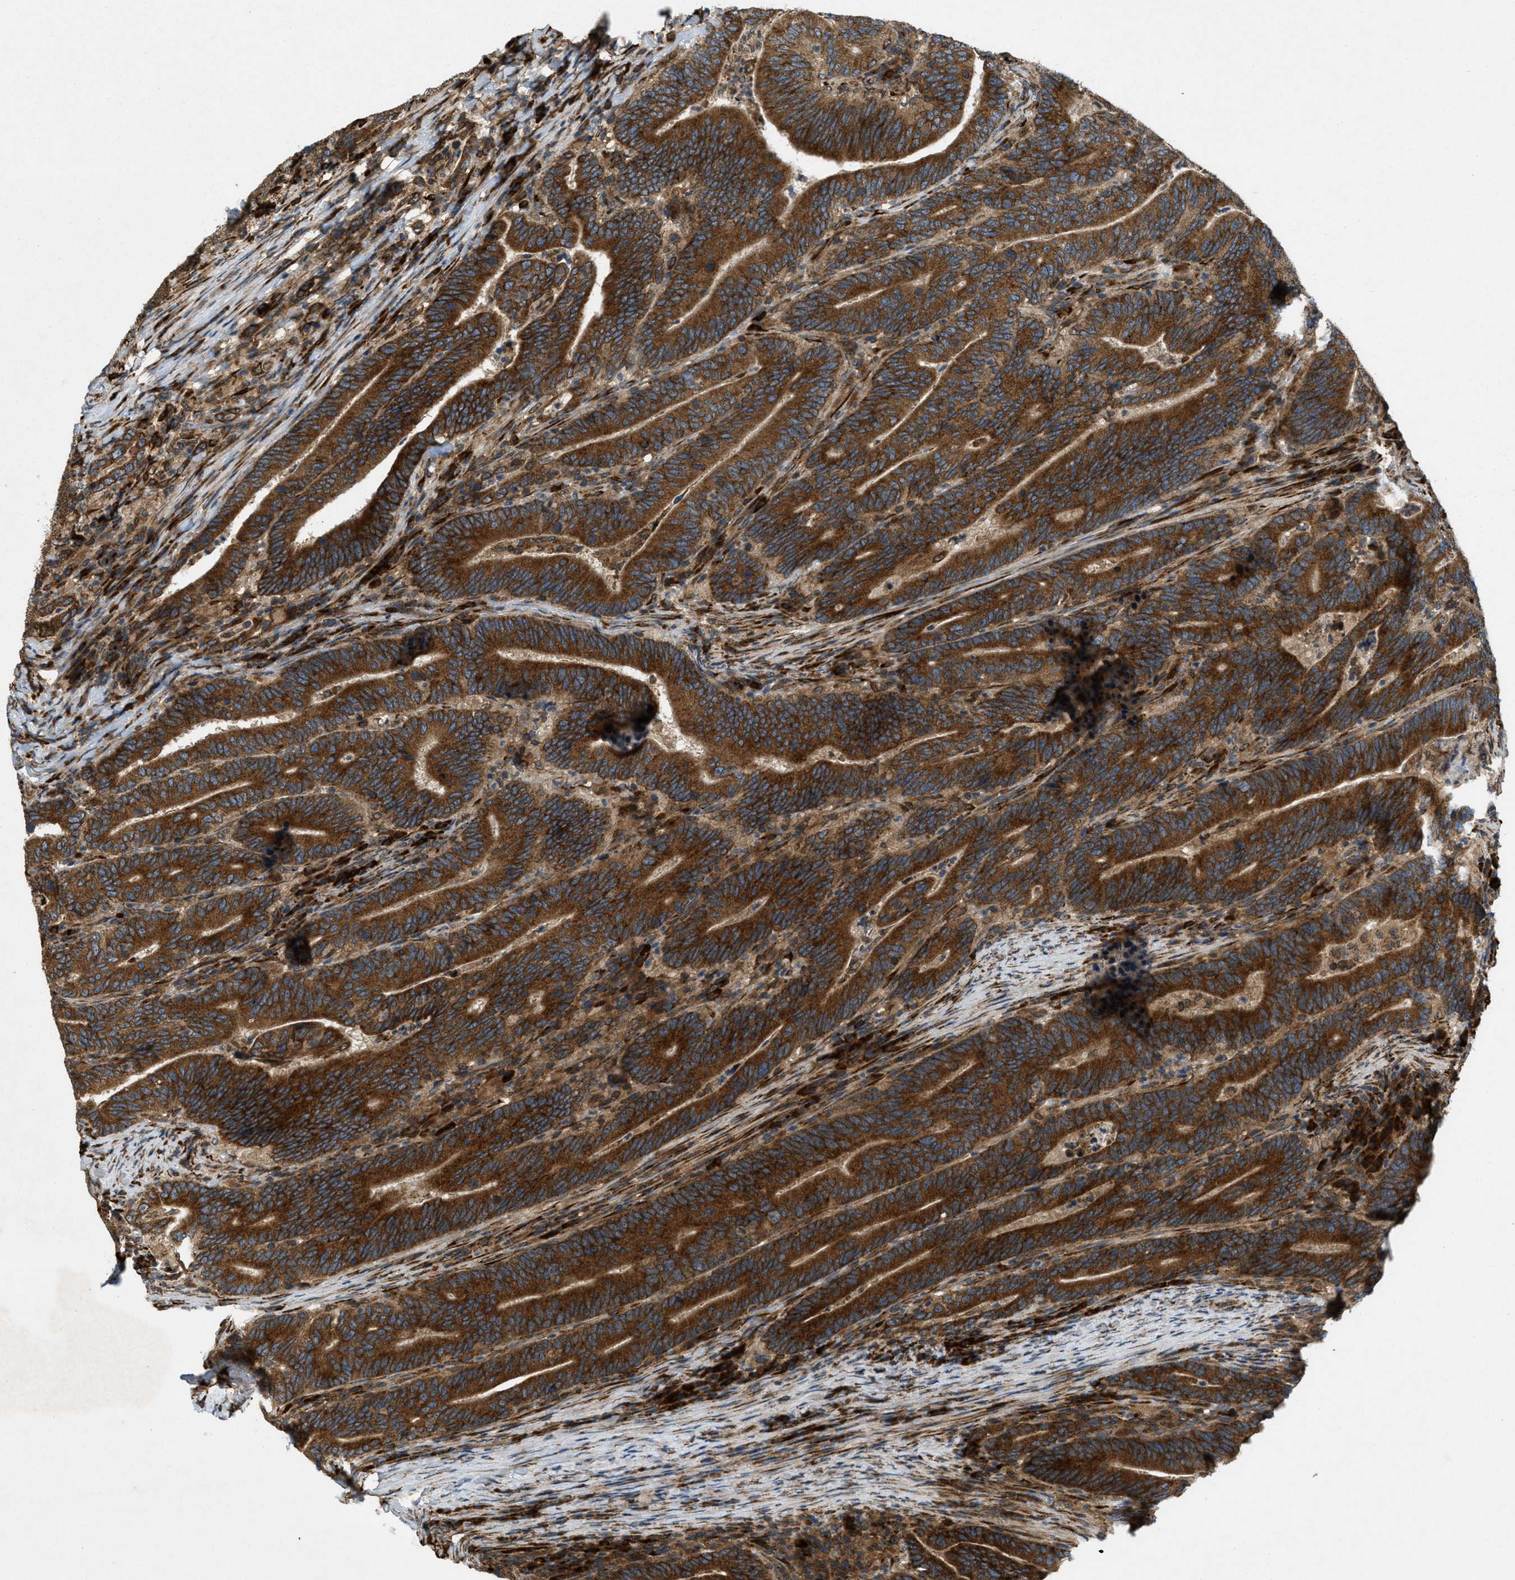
{"staining": {"intensity": "strong", "quantity": ">75%", "location": "cytoplasmic/membranous"}, "tissue": "colorectal cancer", "cell_type": "Tumor cells", "image_type": "cancer", "snomed": [{"axis": "morphology", "description": "Adenocarcinoma, NOS"}, {"axis": "topography", "description": "Colon"}], "caption": "Immunohistochemical staining of colorectal cancer (adenocarcinoma) shows high levels of strong cytoplasmic/membranous protein positivity in about >75% of tumor cells.", "gene": "PCDH18", "patient": {"sex": "female", "age": 66}}